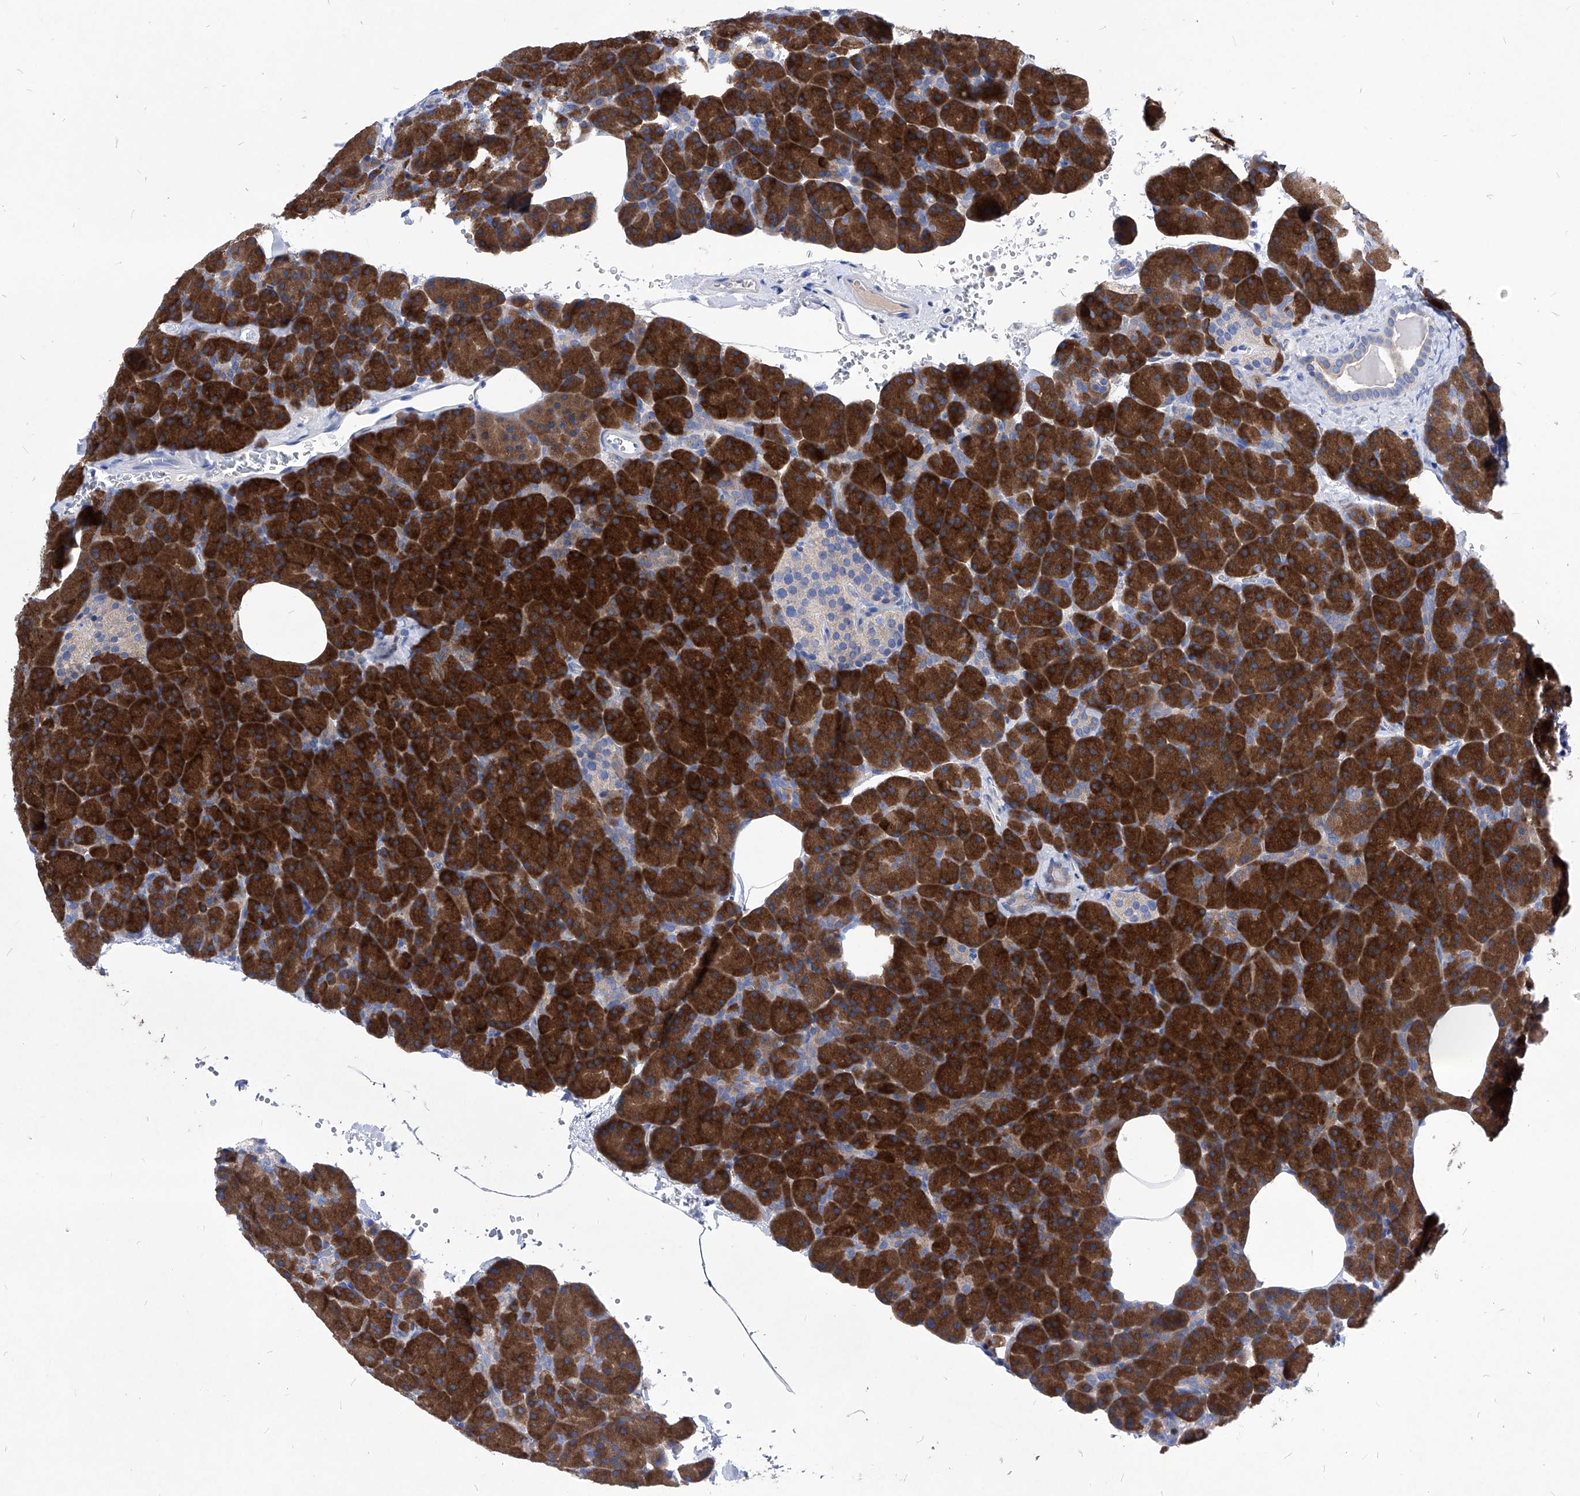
{"staining": {"intensity": "strong", "quantity": ">75%", "location": "cytoplasmic/membranous"}, "tissue": "pancreas", "cell_type": "Exocrine glandular cells", "image_type": "normal", "snomed": [{"axis": "morphology", "description": "Normal tissue, NOS"}, {"axis": "morphology", "description": "Carcinoid, malignant, NOS"}, {"axis": "topography", "description": "Pancreas"}], "caption": "DAB immunohistochemical staining of normal pancreas reveals strong cytoplasmic/membranous protein staining in about >75% of exocrine glandular cells. Nuclei are stained in blue.", "gene": "XPNPEP1", "patient": {"sex": "female", "age": 35}}